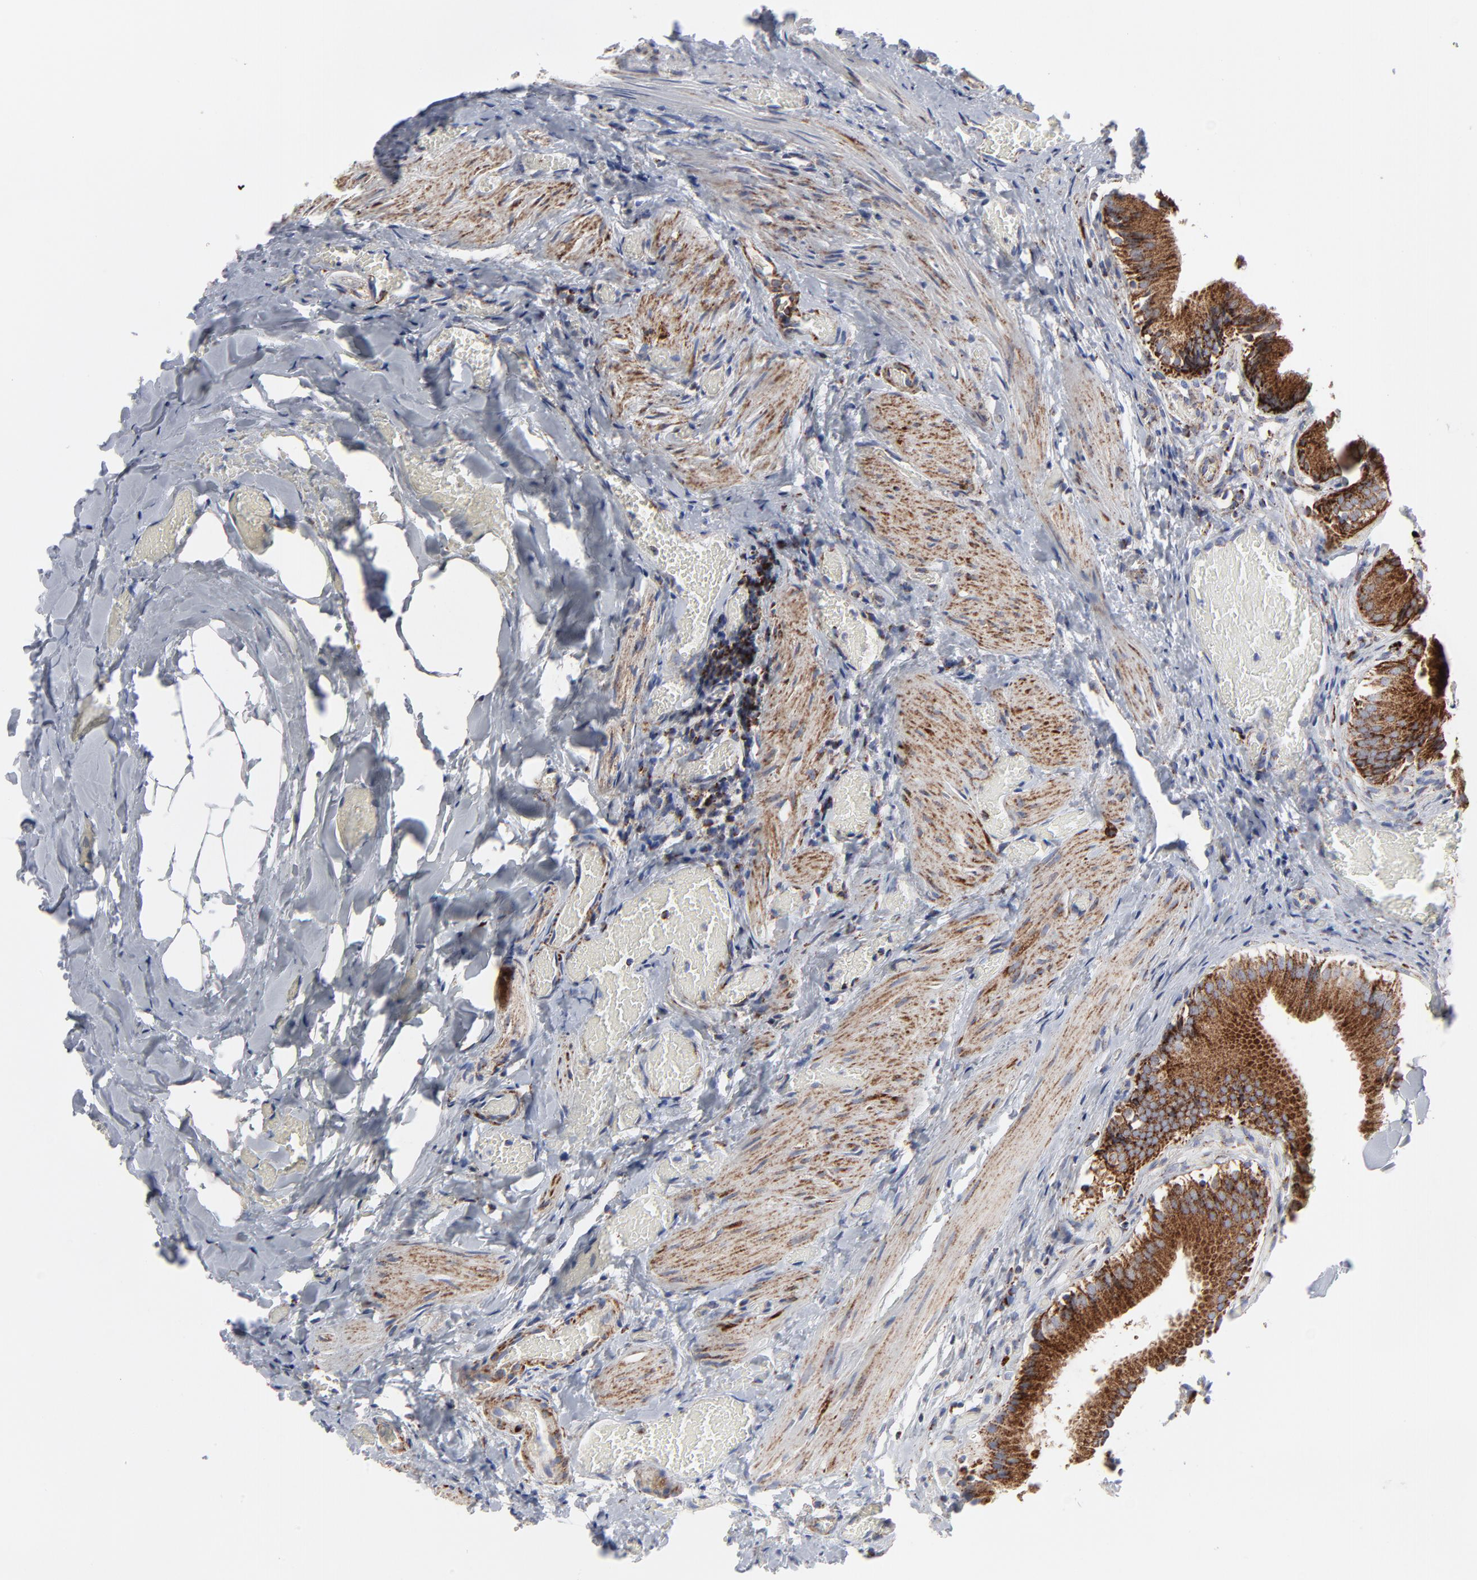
{"staining": {"intensity": "moderate", "quantity": ">75%", "location": "cytoplasmic/membranous"}, "tissue": "gallbladder", "cell_type": "Glandular cells", "image_type": "normal", "snomed": [{"axis": "morphology", "description": "Normal tissue, NOS"}, {"axis": "topography", "description": "Gallbladder"}], "caption": "IHC of normal human gallbladder demonstrates medium levels of moderate cytoplasmic/membranous expression in approximately >75% of glandular cells. Using DAB (3,3'-diaminobenzidine) (brown) and hematoxylin (blue) stains, captured at high magnification using brightfield microscopy.", "gene": "TXNRD2", "patient": {"sex": "male", "age": 65}}